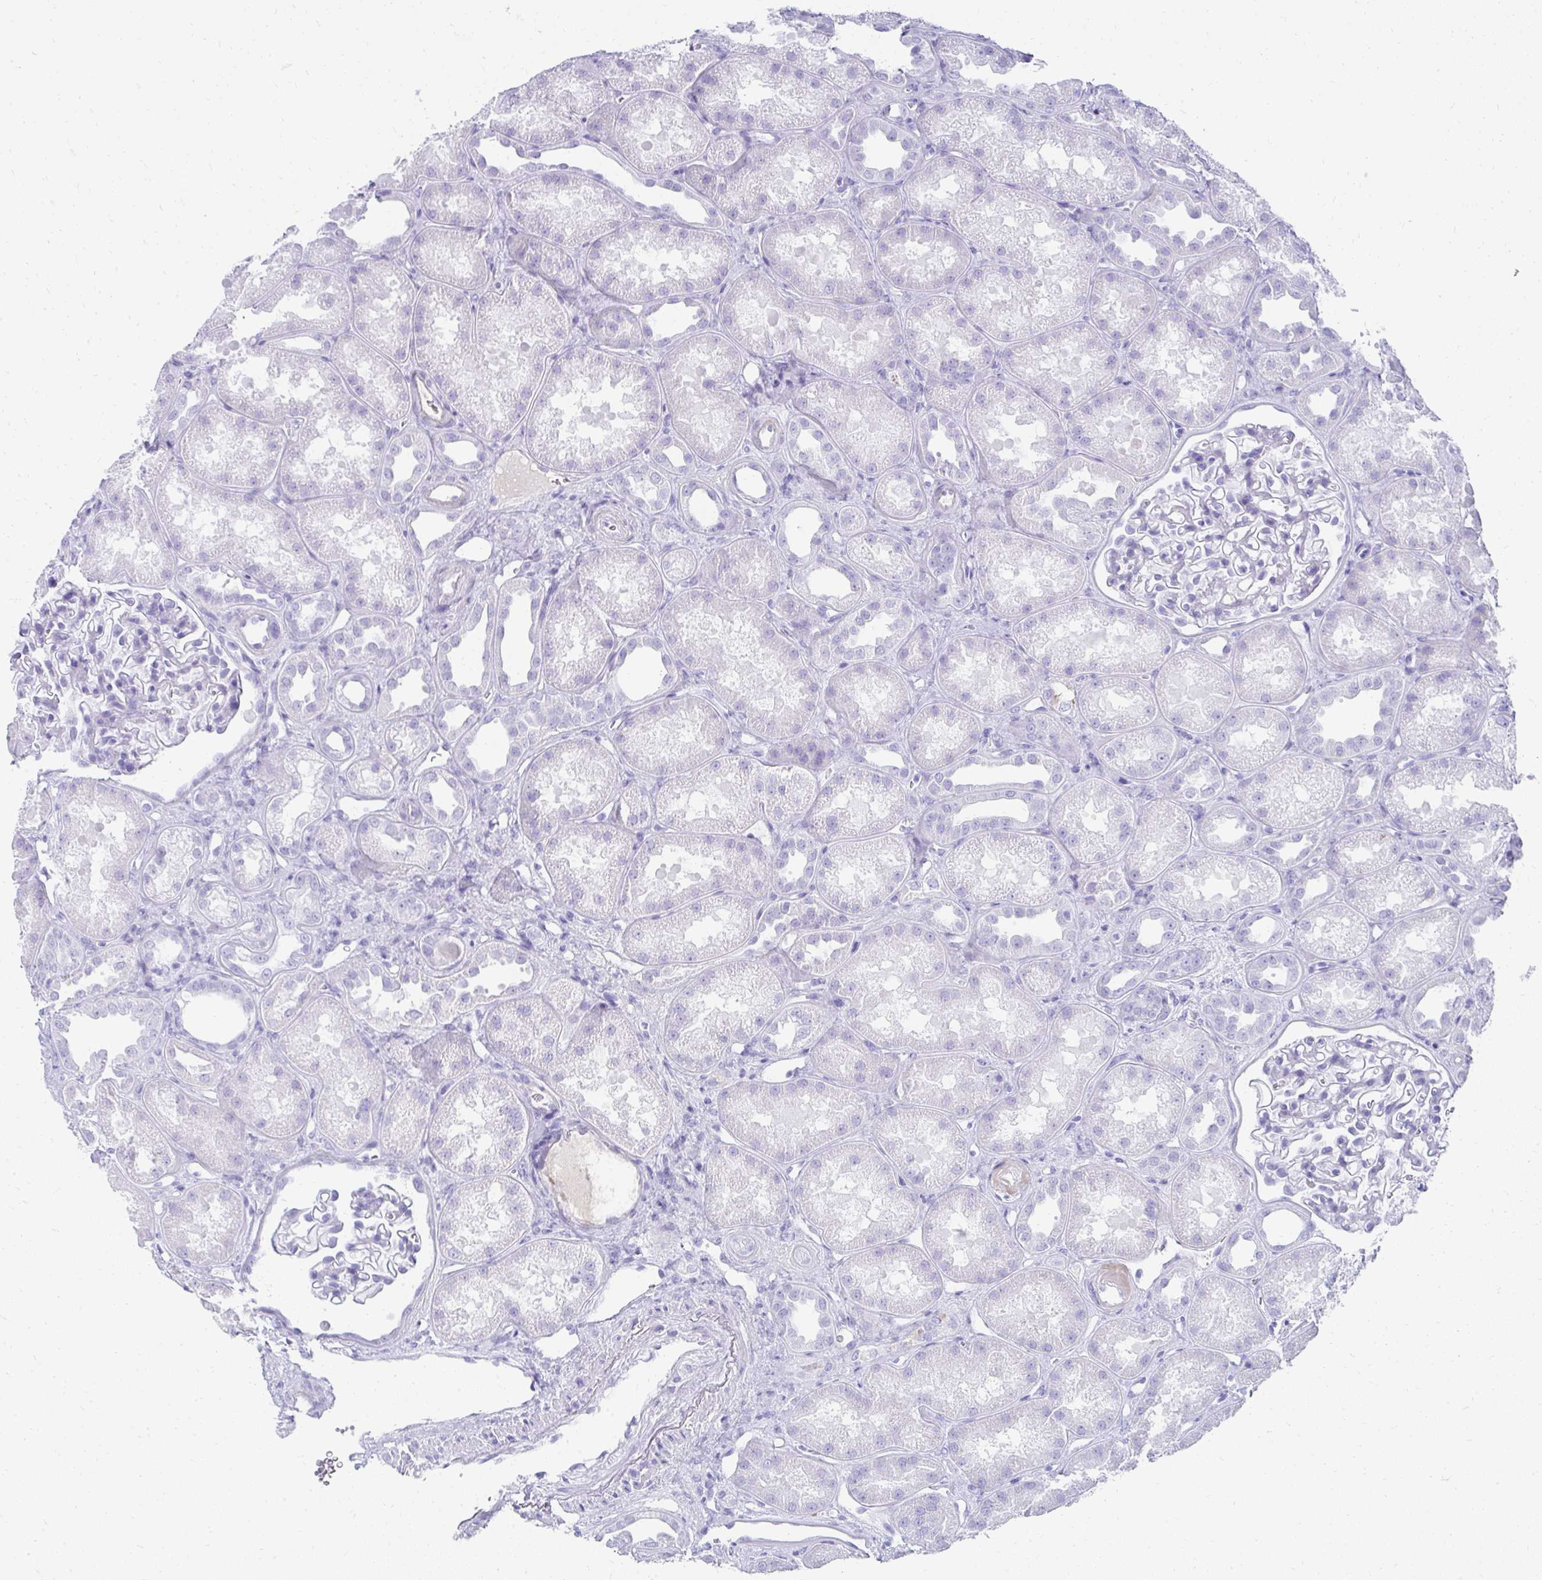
{"staining": {"intensity": "negative", "quantity": "none", "location": "none"}, "tissue": "kidney", "cell_type": "Cells in glomeruli", "image_type": "normal", "snomed": [{"axis": "morphology", "description": "Normal tissue, NOS"}, {"axis": "topography", "description": "Kidney"}], "caption": "This is an IHC image of unremarkable kidney. There is no positivity in cells in glomeruli.", "gene": "TNNT1", "patient": {"sex": "male", "age": 61}}